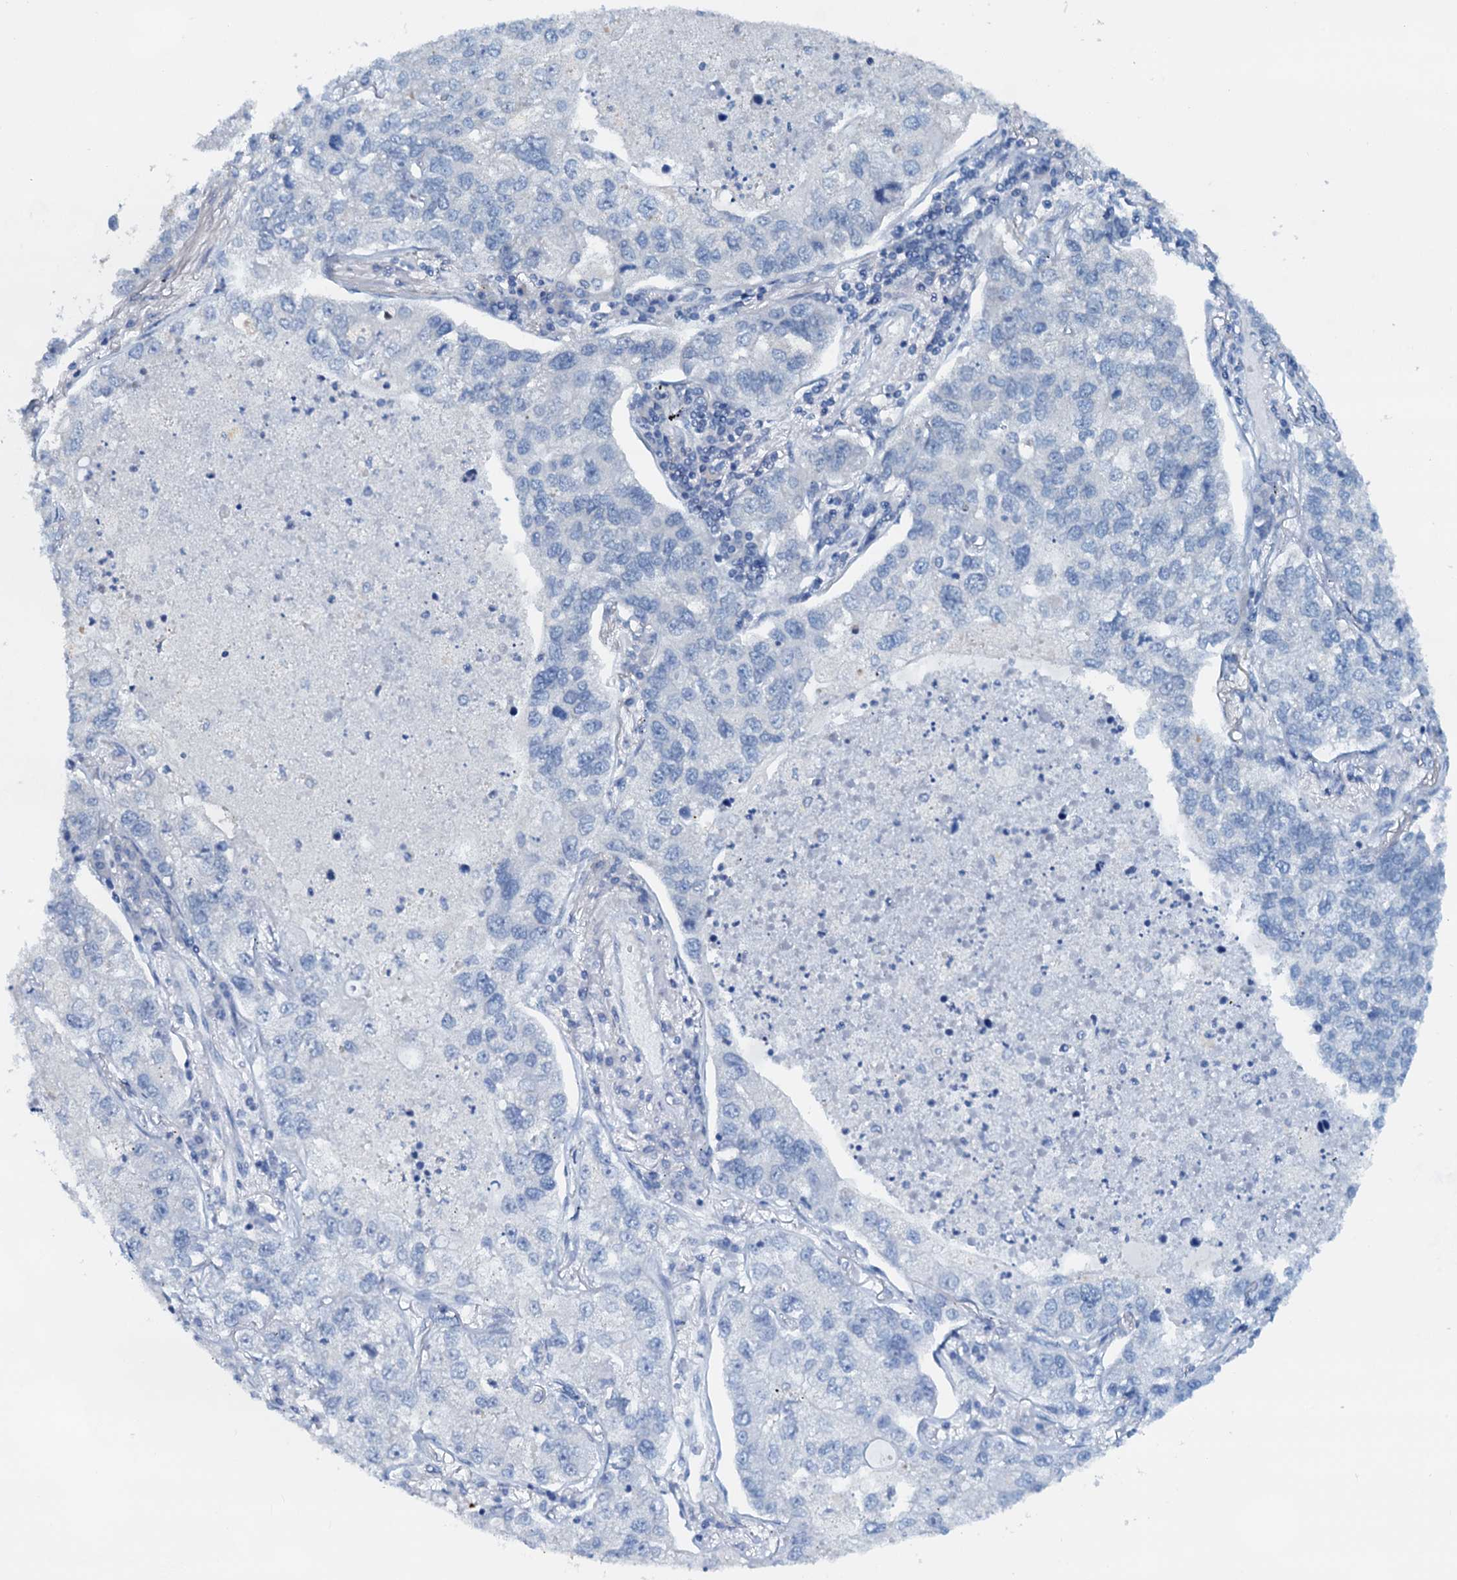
{"staining": {"intensity": "negative", "quantity": "none", "location": "none"}, "tissue": "lung cancer", "cell_type": "Tumor cells", "image_type": "cancer", "snomed": [{"axis": "morphology", "description": "Adenocarcinoma, NOS"}, {"axis": "topography", "description": "Lung"}], "caption": "The micrograph exhibits no staining of tumor cells in lung cancer (adenocarcinoma).", "gene": "PTGES3", "patient": {"sex": "male", "age": 49}}